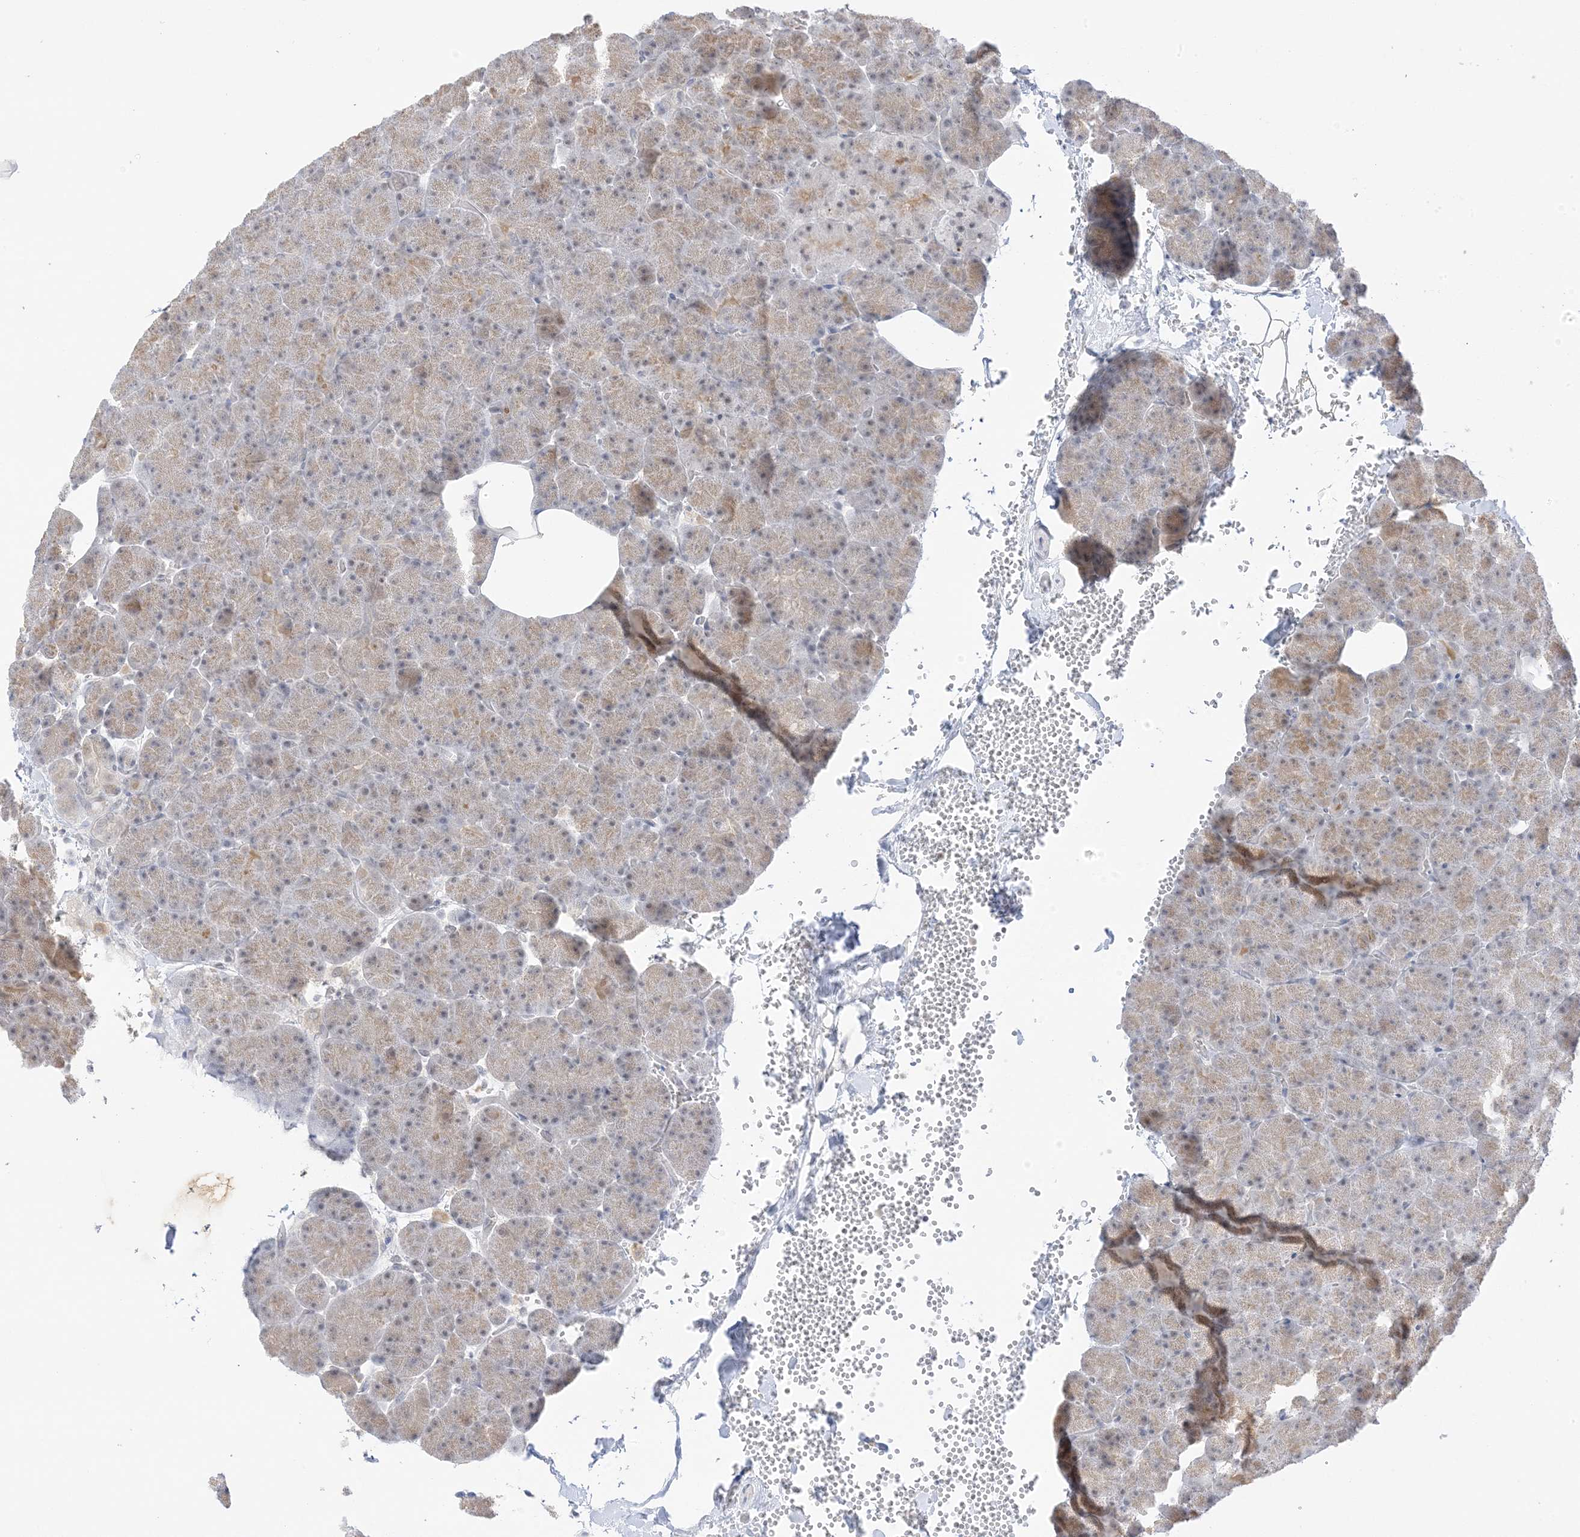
{"staining": {"intensity": "weak", "quantity": "25%-75%", "location": "cytoplasmic/membranous,nuclear"}, "tissue": "pancreas", "cell_type": "Exocrine glandular cells", "image_type": "normal", "snomed": [{"axis": "morphology", "description": "Normal tissue, NOS"}, {"axis": "morphology", "description": "Carcinoid, malignant, NOS"}, {"axis": "topography", "description": "Pancreas"}], "caption": "Protein analysis of benign pancreas displays weak cytoplasmic/membranous,nuclear expression in about 25%-75% of exocrine glandular cells.", "gene": "MSL3", "patient": {"sex": "female", "age": 35}}